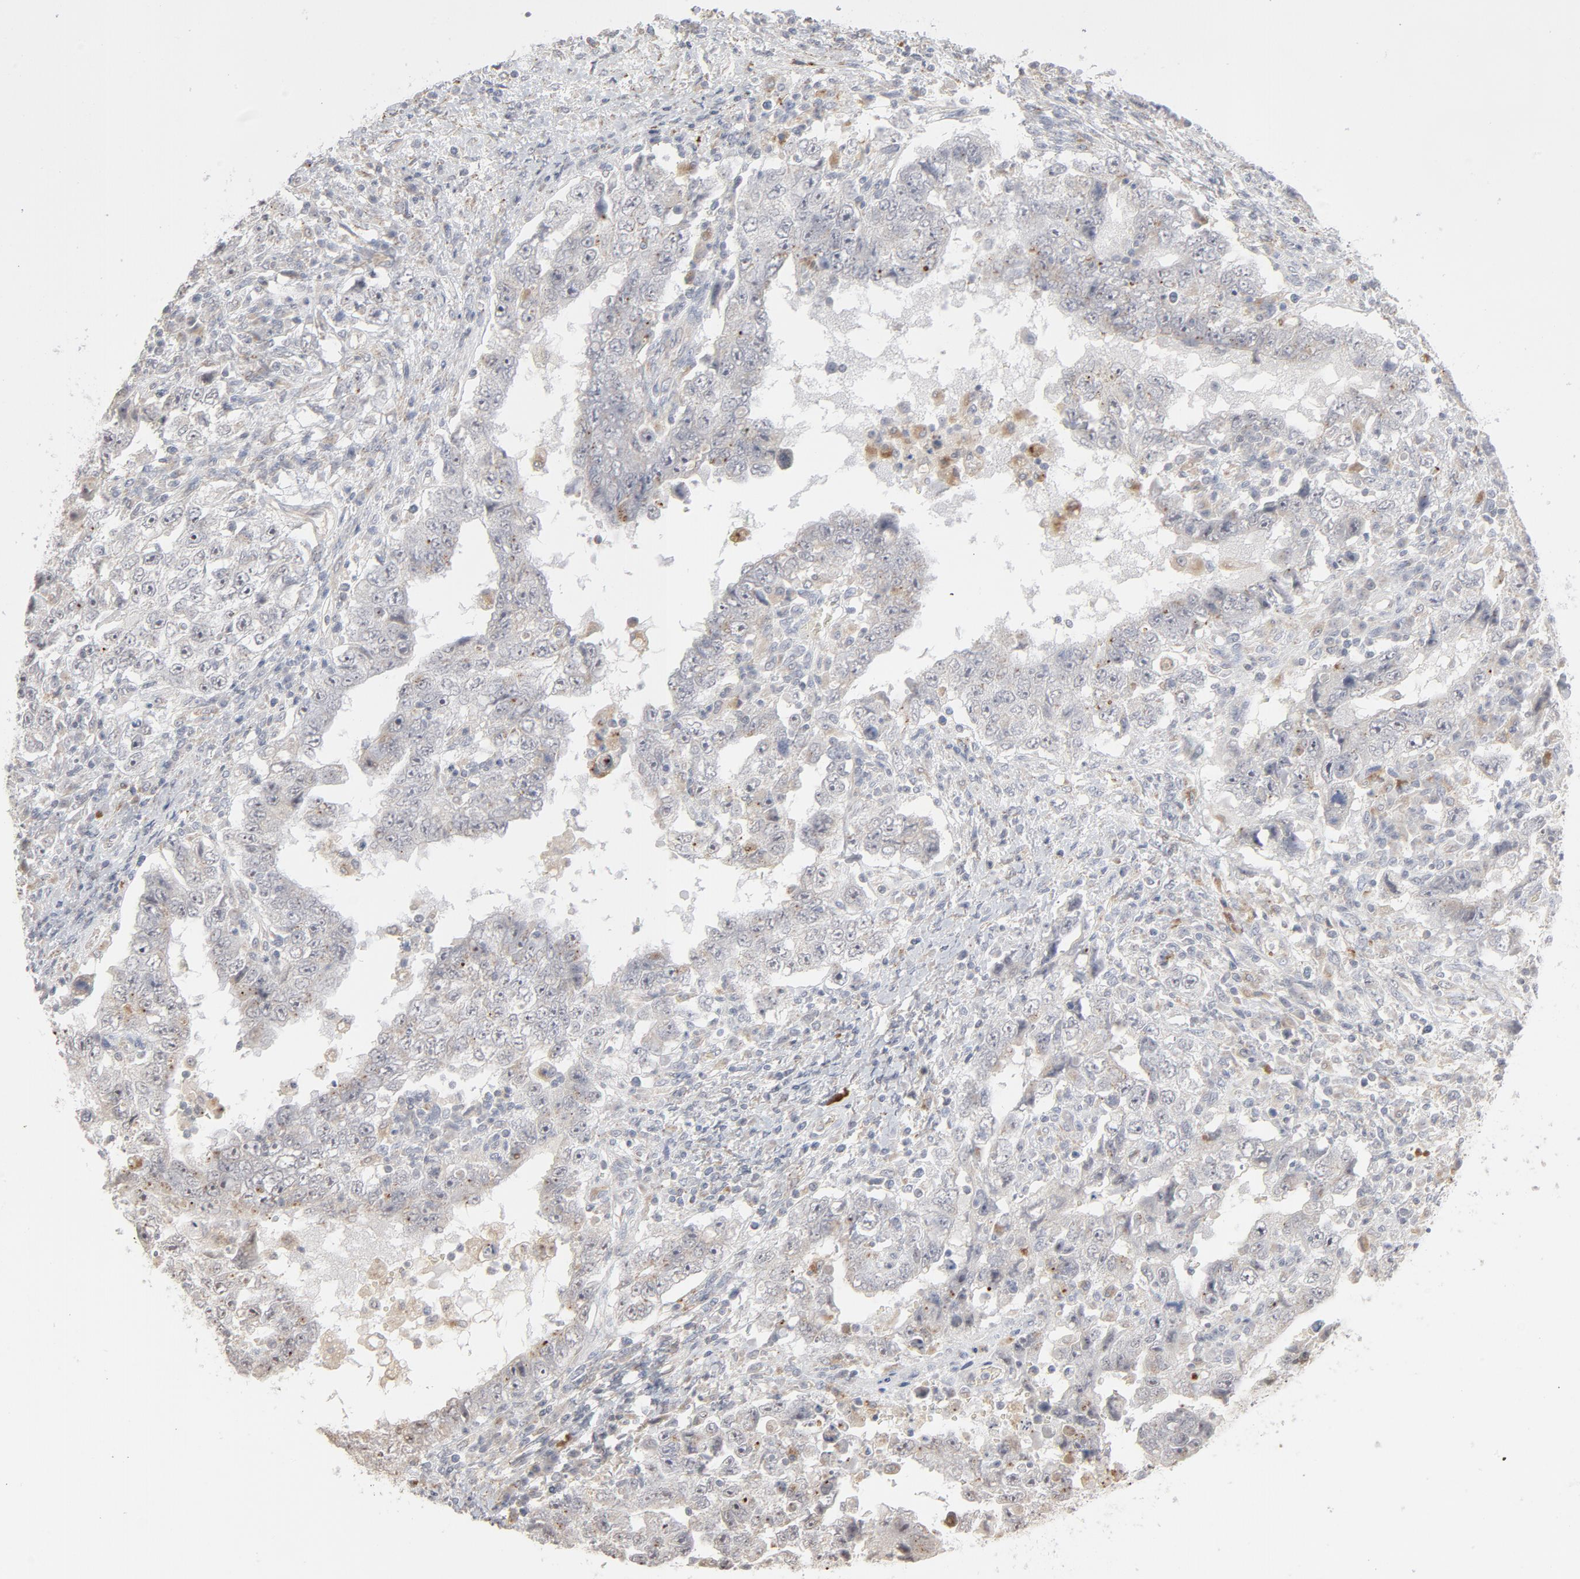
{"staining": {"intensity": "negative", "quantity": "none", "location": "none"}, "tissue": "testis cancer", "cell_type": "Tumor cells", "image_type": "cancer", "snomed": [{"axis": "morphology", "description": "Carcinoma, Embryonal, NOS"}, {"axis": "topography", "description": "Testis"}], "caption": "High magnification brightfield microscopy of testis cancer (embryonal carcinoma) stained with DAB (brown) and counterstained with hematoxylin (blue): tumor cells show no significant staining.", "gene": "POMT2", "patient": {"sex": "male", "age": 26}}